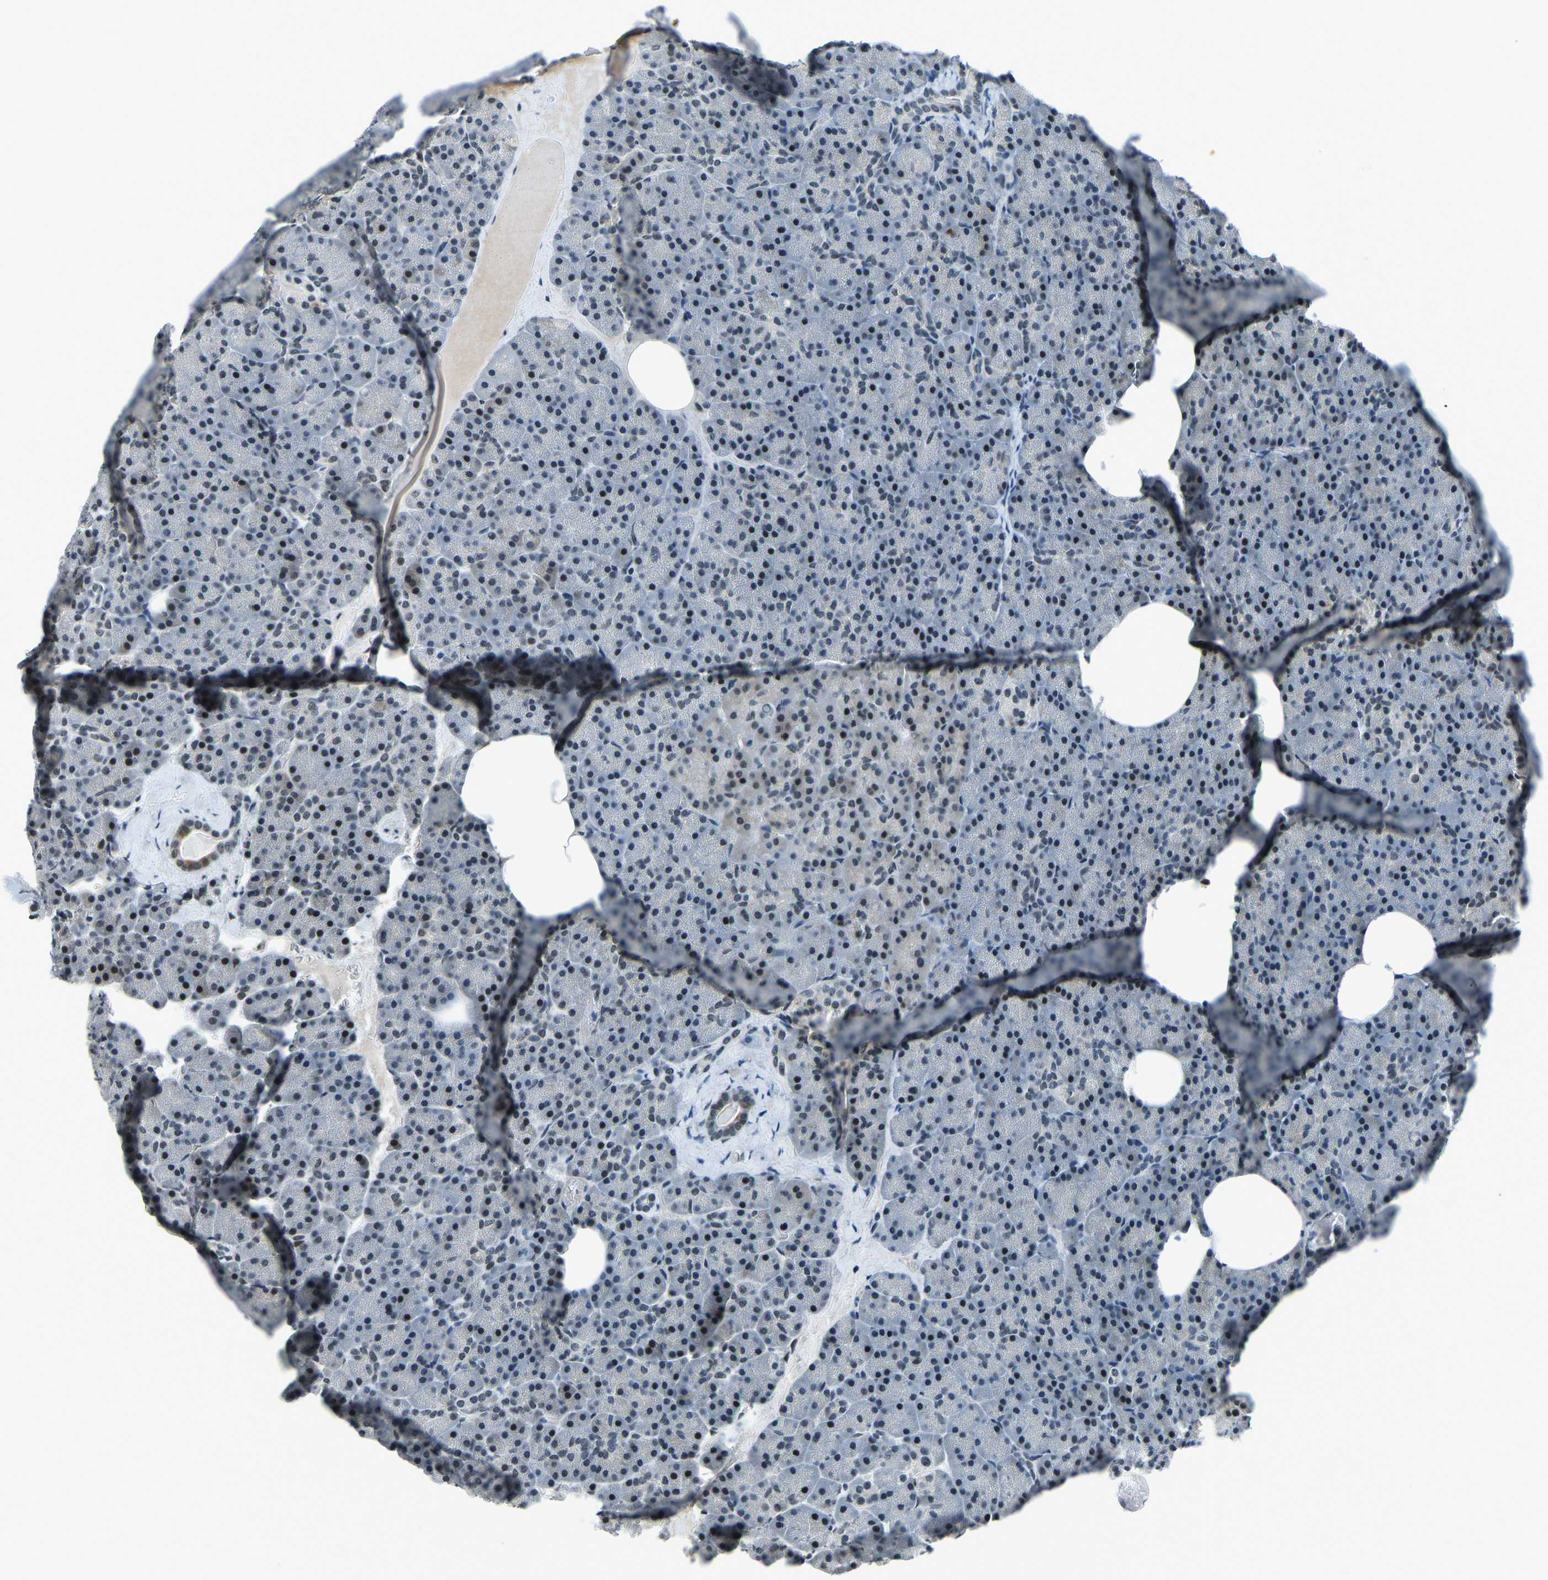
{"staining": {"intensity": "moderate", "quantity": "25%-75%", "location": "nuclear"}, "tissue": "pancreas", "cell_type": "Exocrine glandular cells", "image_type": "normal", "snomed": [{"axis": "morphology", "description": "Normal tissue, NOS"}, {"axis": "morphology", "description": "Carcinoid, malignant, NOS"}, {"axis": "topography", "description": "Pancreas"}], "caption": "Protein analysis of normal pancreas shows moderate nuclear staining in approximately 25%-75% of exocrine glandular cells. (Brightfield microscopy of DAB IHC at high magnification).", "gene": "PRCC", "patient": {"sex": "female", "age": 35}}